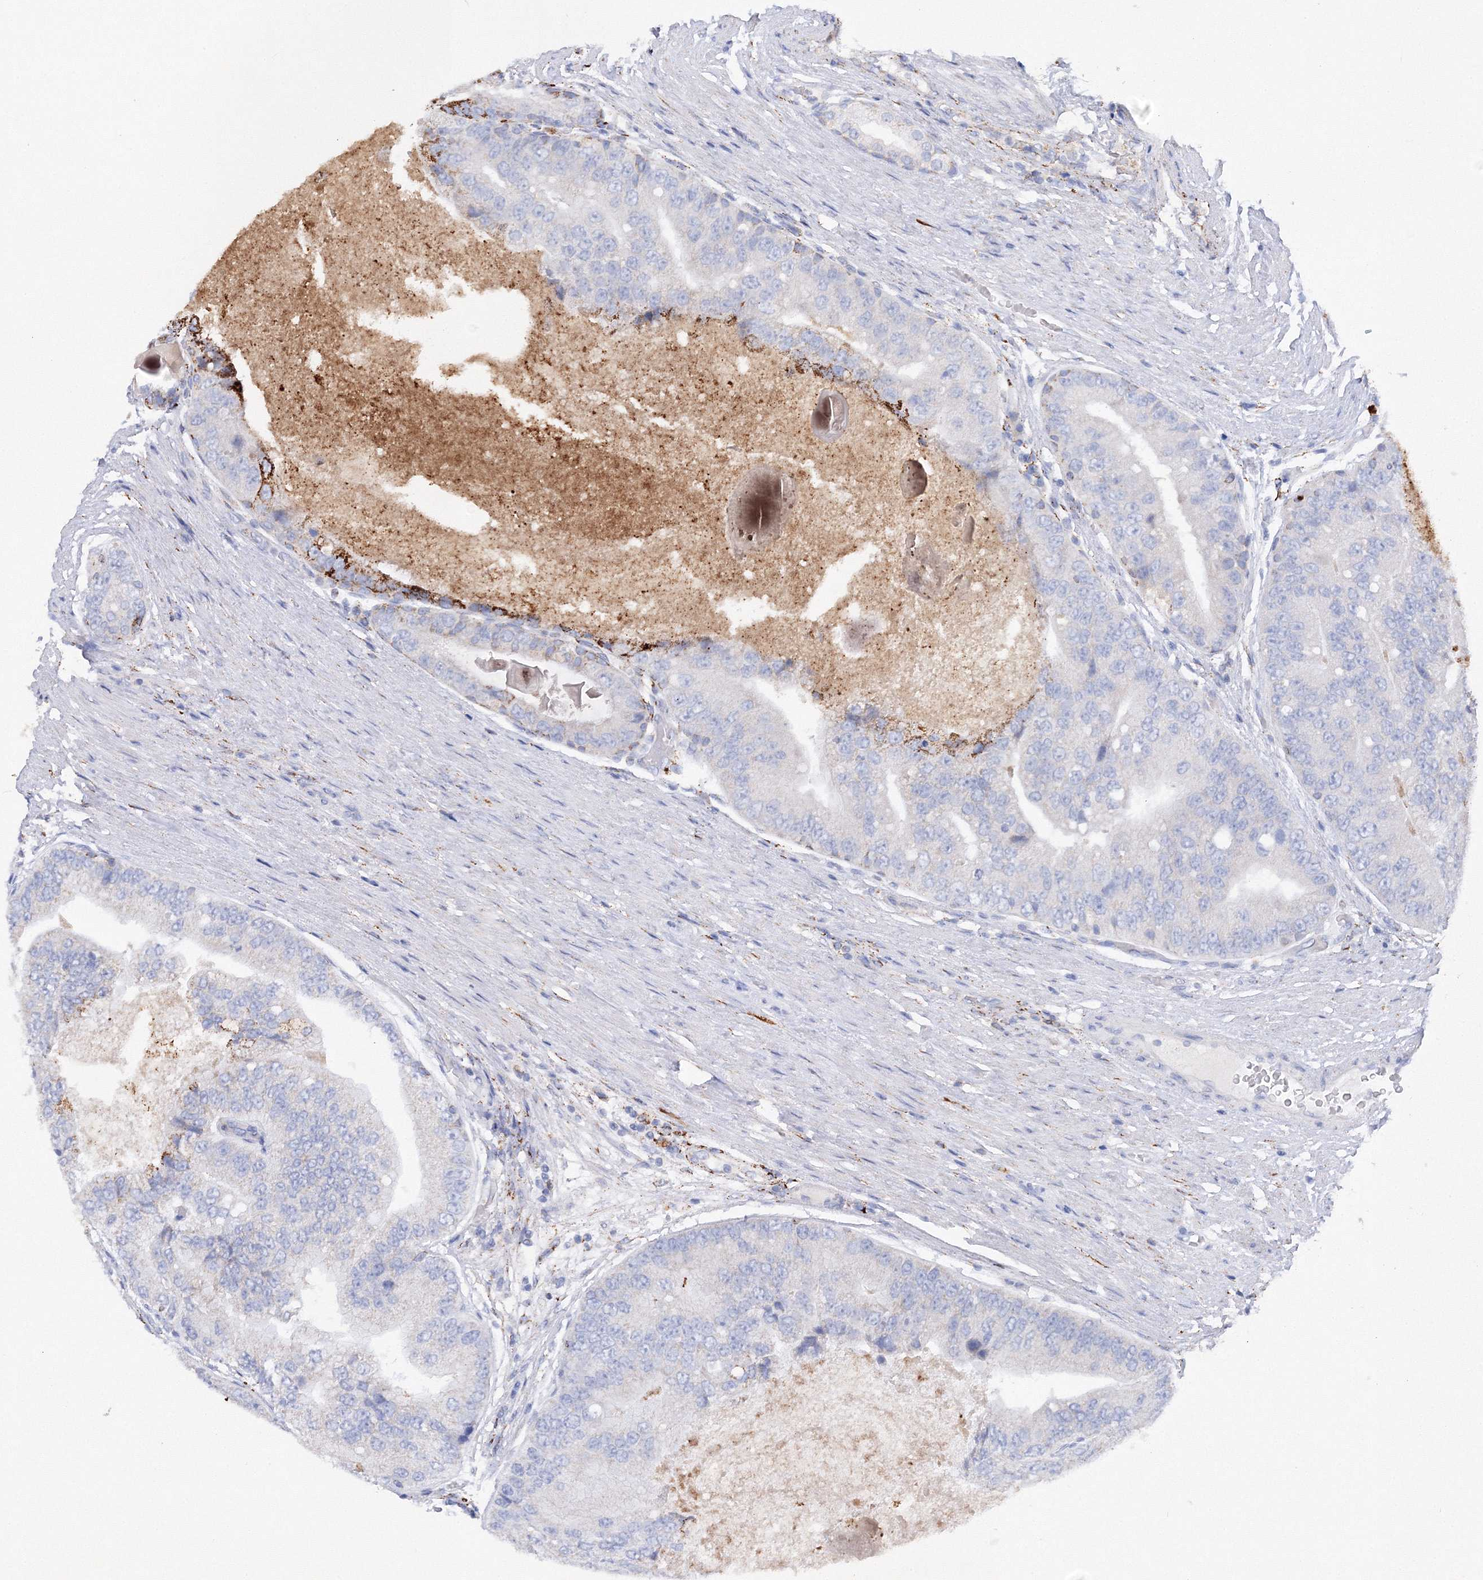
{"staining": {"intensity": "negative", "quantity": "none", "location": "none"}, "tissue": "prostate cancer", "cell_type": "Tumor cells", "image_type": "cancer", "snomed": [{"axis": "morphology", "description": "Adenocarcinoma, High grade"}, {"axis": "topography", "description": "Prostate"}], "caption": "A photomicrograph of prostate cancer (high-grade adenocarcinoma) stained for a protein reveals no brown staining in tumor cells. Nuclei are stained in blue.", "gene": "MERTK", "patient": {"sex": "male", "age": 70}}